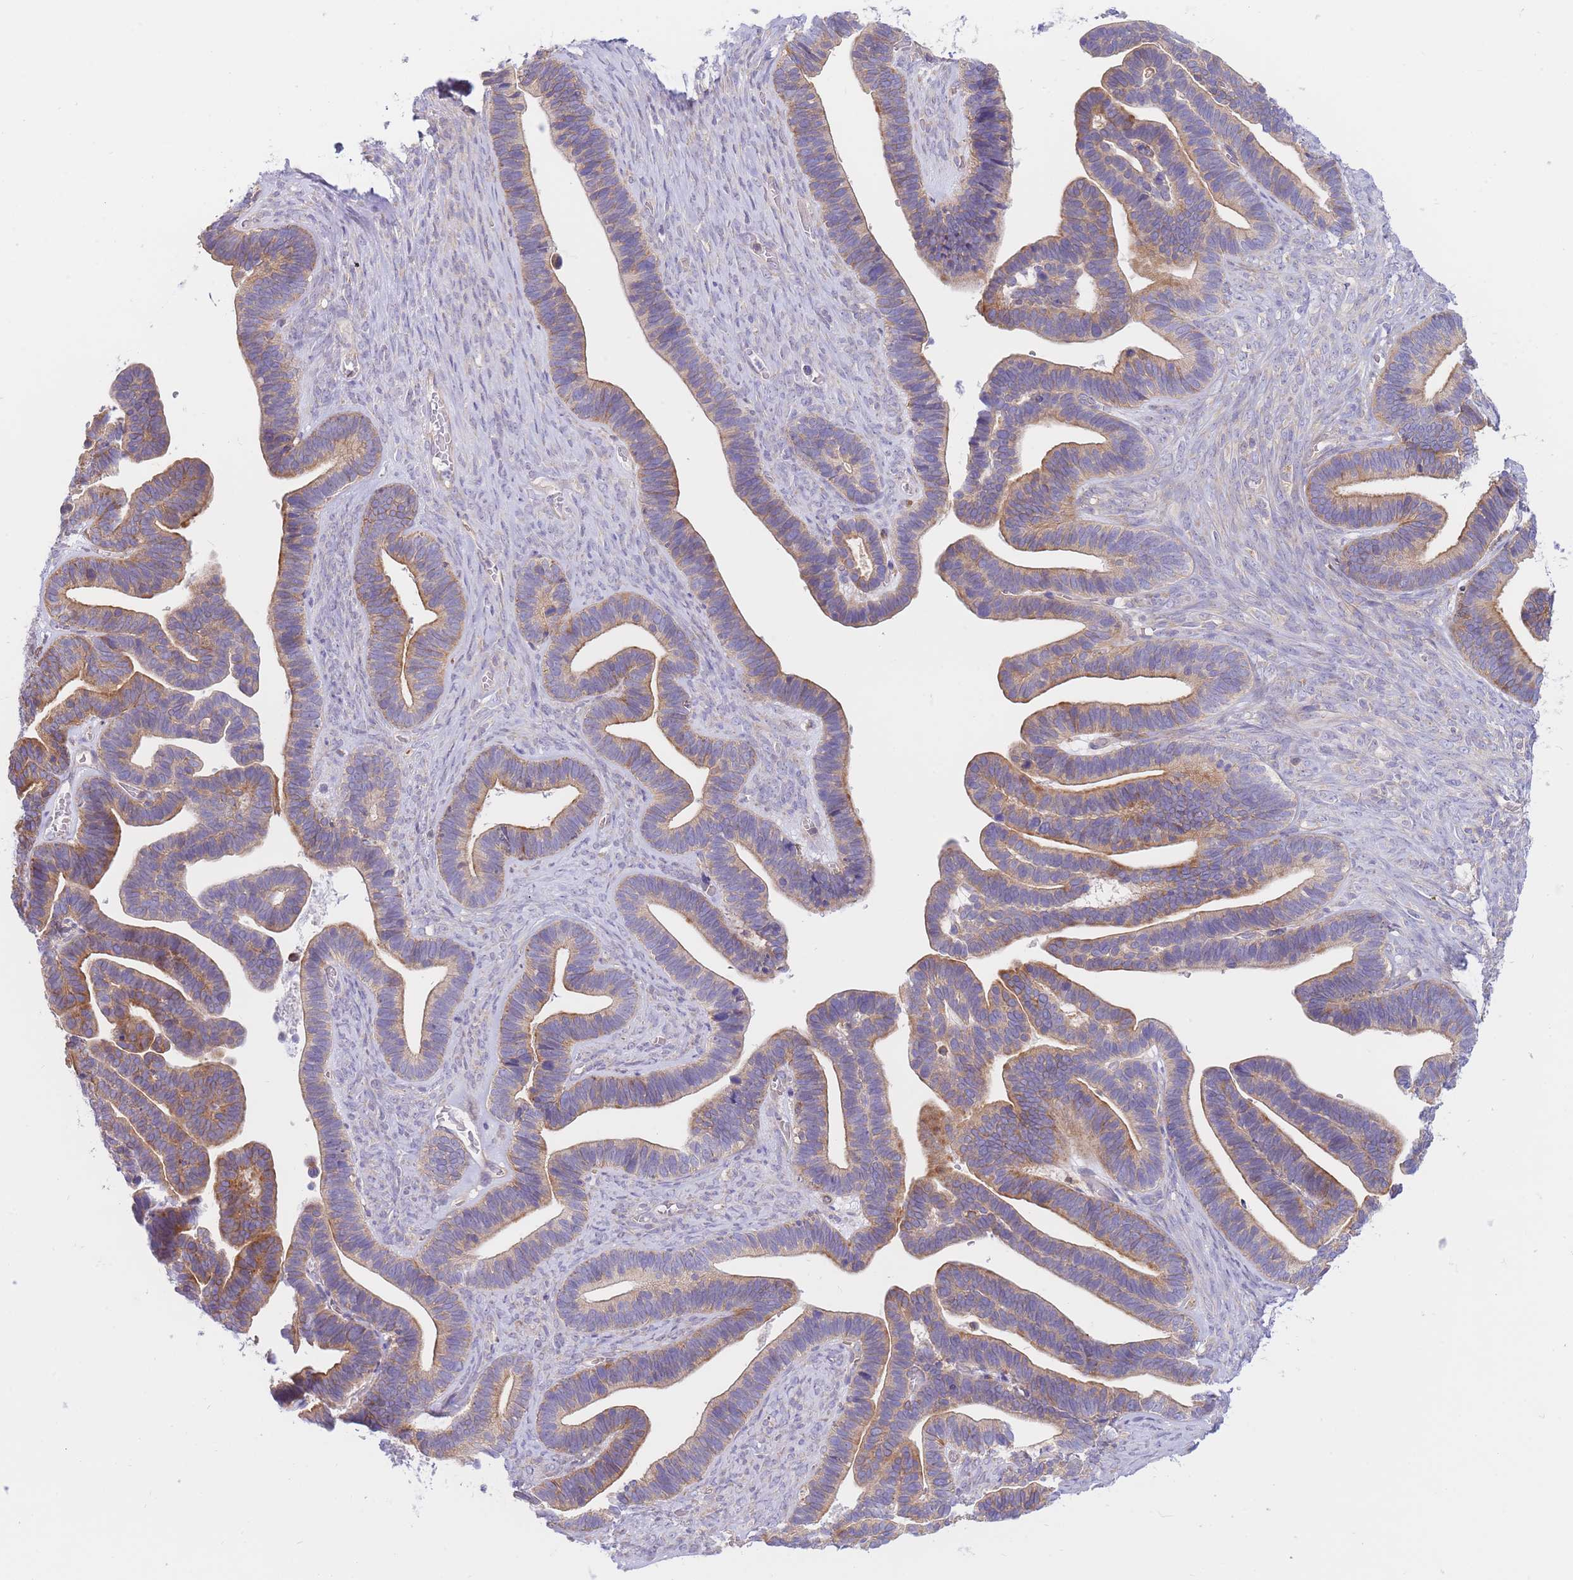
{"staining": {"intensity": "moderate", "quantity": ">75%", "location": "cytoplasmic/membranous"}, "tissue": "ovarian cancer", "cell_type": "Tumor cells", "image_type": "cancer", "snomed": [{"axis": "morphology", "description": "Cystadenocarcinoma, serous, NOS"}, {"axis": "topography", "description": "Ovary"}], "caption": "Ovarian serous cystadenocarcinoma was stained to show a protein in brown. There is medium levels of moderate cytoplasmic/membranous positivity in approximately >75% of tumor cells. (Stains: DAB in brown, nuclei in blue, Microscopy: brightfield microscopy at high magnification).", "gene": "SH2B2", "patient": {"sex": "female", "age": 56}}